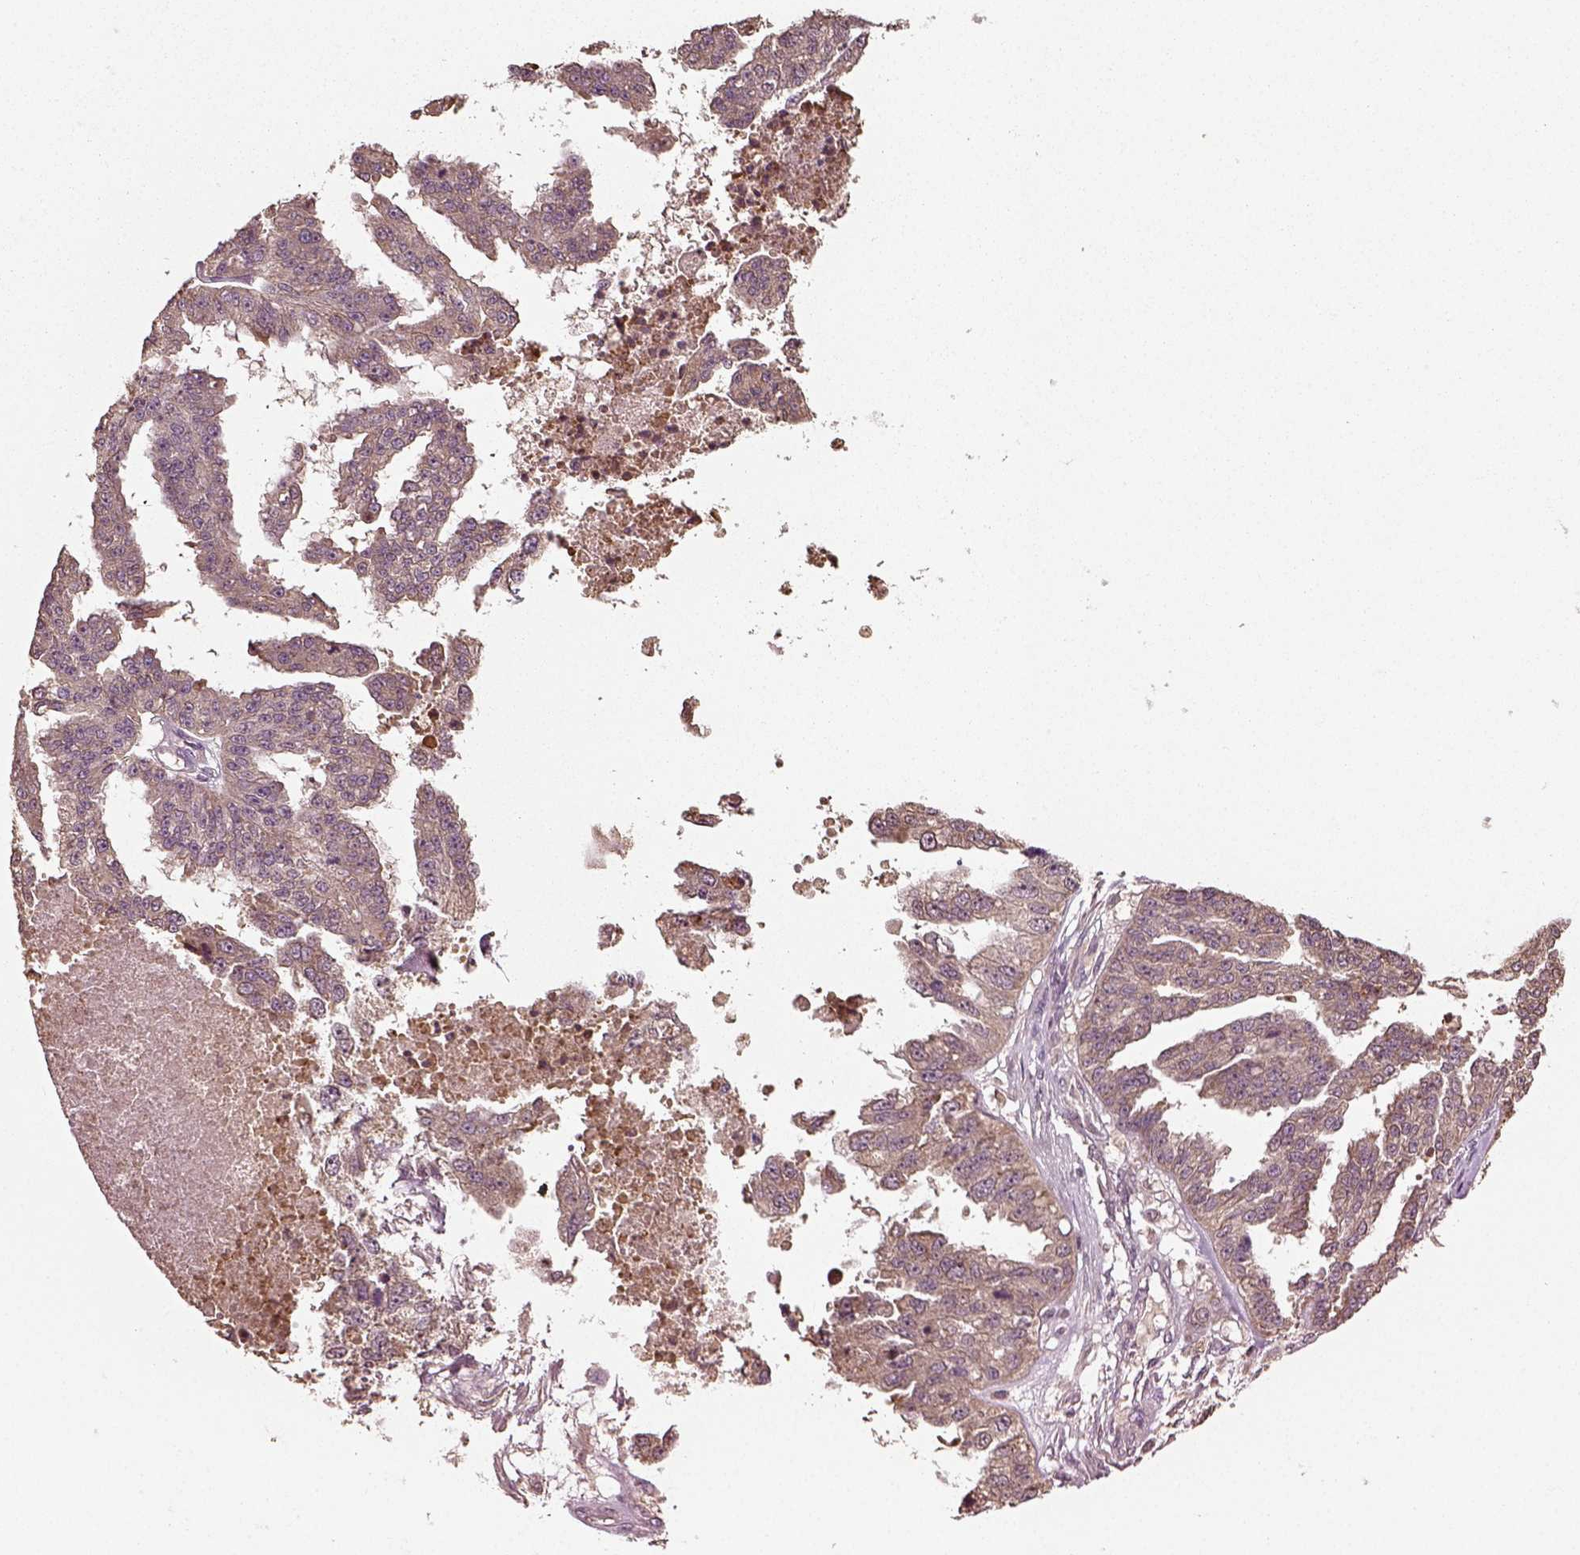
{"staining": {"intensity": "weak", "quantity": "25%-75%", "location": "cytoplasmic/membranous"}, "tissue": "ovarian cancer", "cell_type": "Tumor cells", "image_type": "cancer", "snomed": [{"axis": "morphology", "description": "Cystadenocarcinoma, serous, NOS"}, {"axis": "topography", "description": "Ovary"}], "caption": "Immunohistochemical staining of human ovarian cancer (serous cystadenocarcinoma) reveals weak cytoplasmic/membranous protein positivity in about 25%-75% of tumor cells.", "gene": "ERV3-1", "patient": {"sex": "female", "age": 58}}